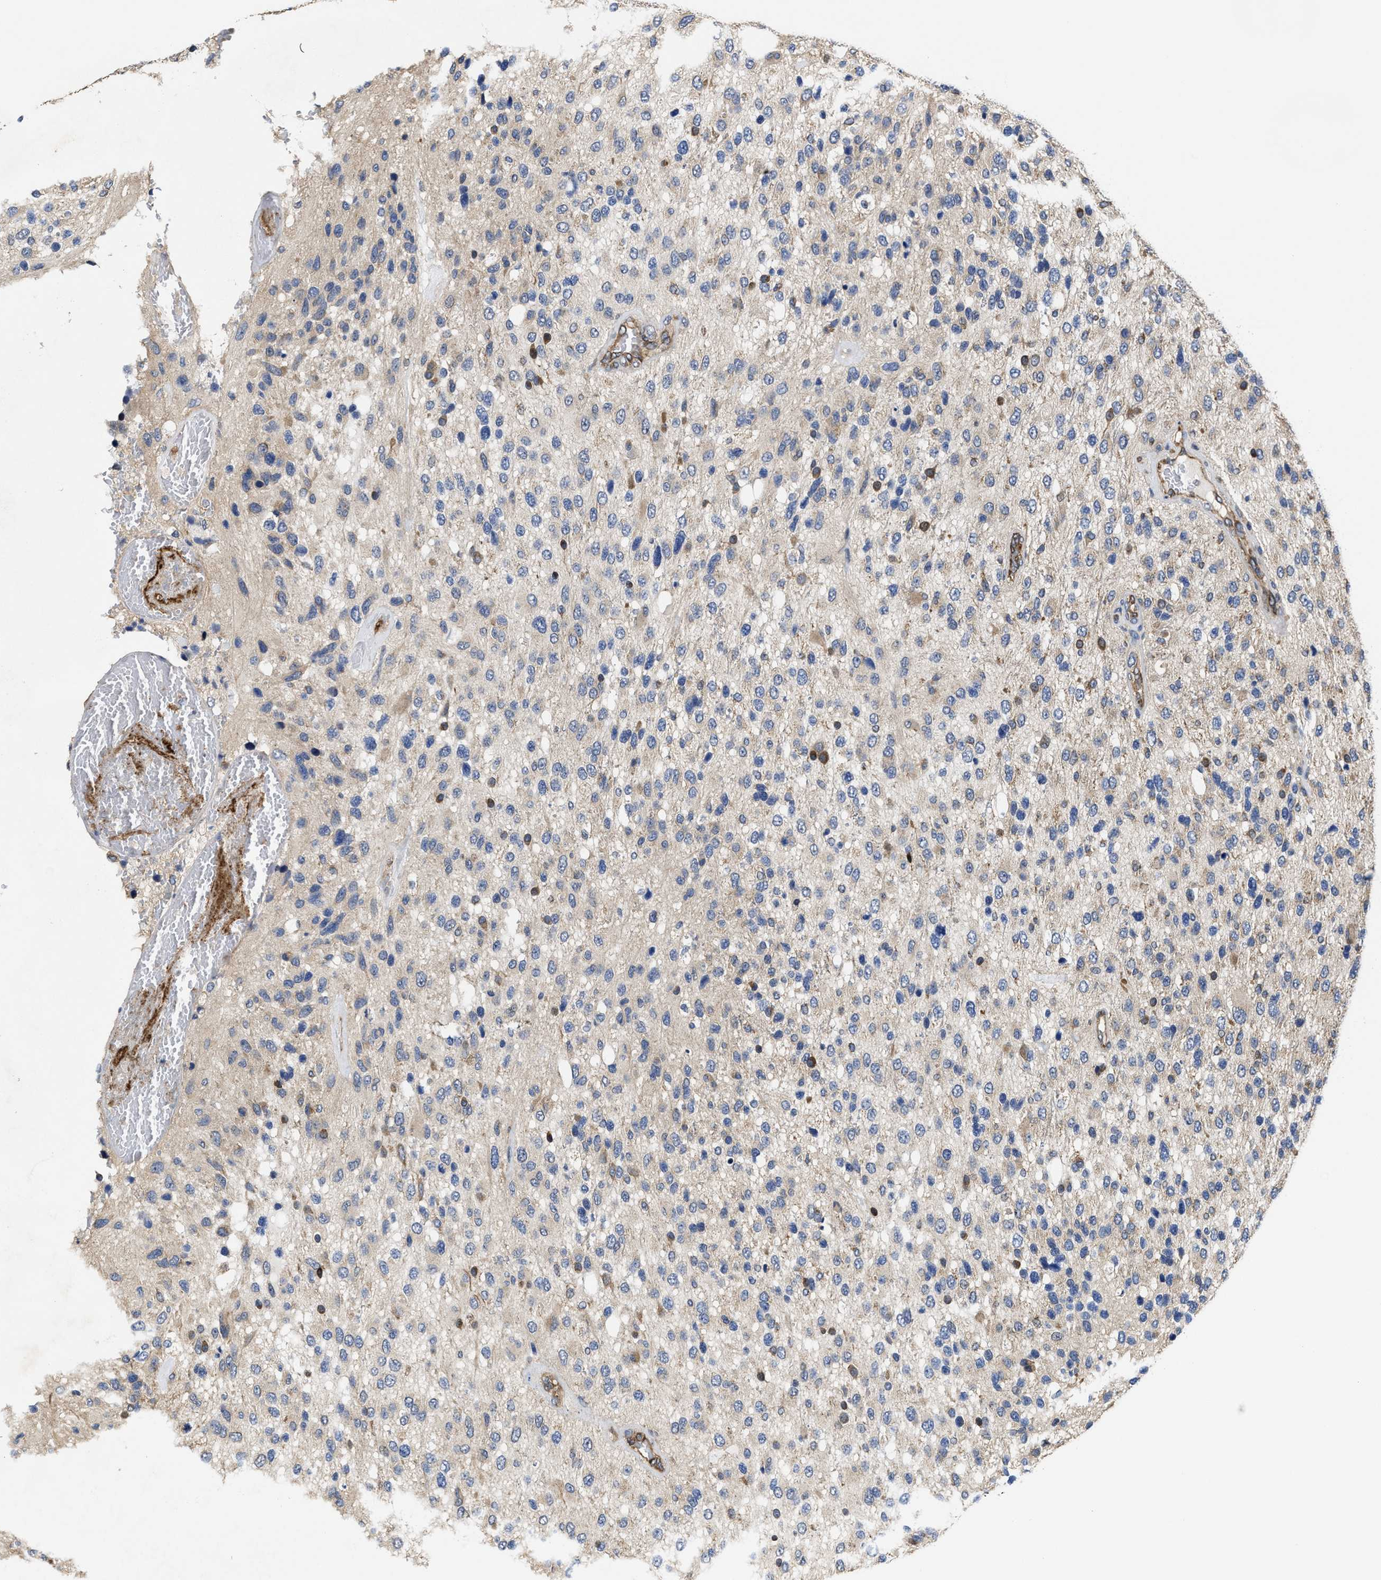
{"staining": {"intensity": "moderate", "quantity": "<25%", "location": "cytoplasmic/membranous"}, "tissue": "glioma", "cell_type": "Tumor cells", "image_type": "cancer", "snomed": [{"axis": "morphology", "description": "Glioma, malignant, High grade"}, {"axis": "topography", "description": "Brain"}], "caption": "A histopathology image of malignant glioma (high-grade) stained for a protein reveals moderate cytoplasmic/membranous brown staining in tumor cells.", "gene": "TRAF6", "patient": {"sex": "female", "age": 58}}